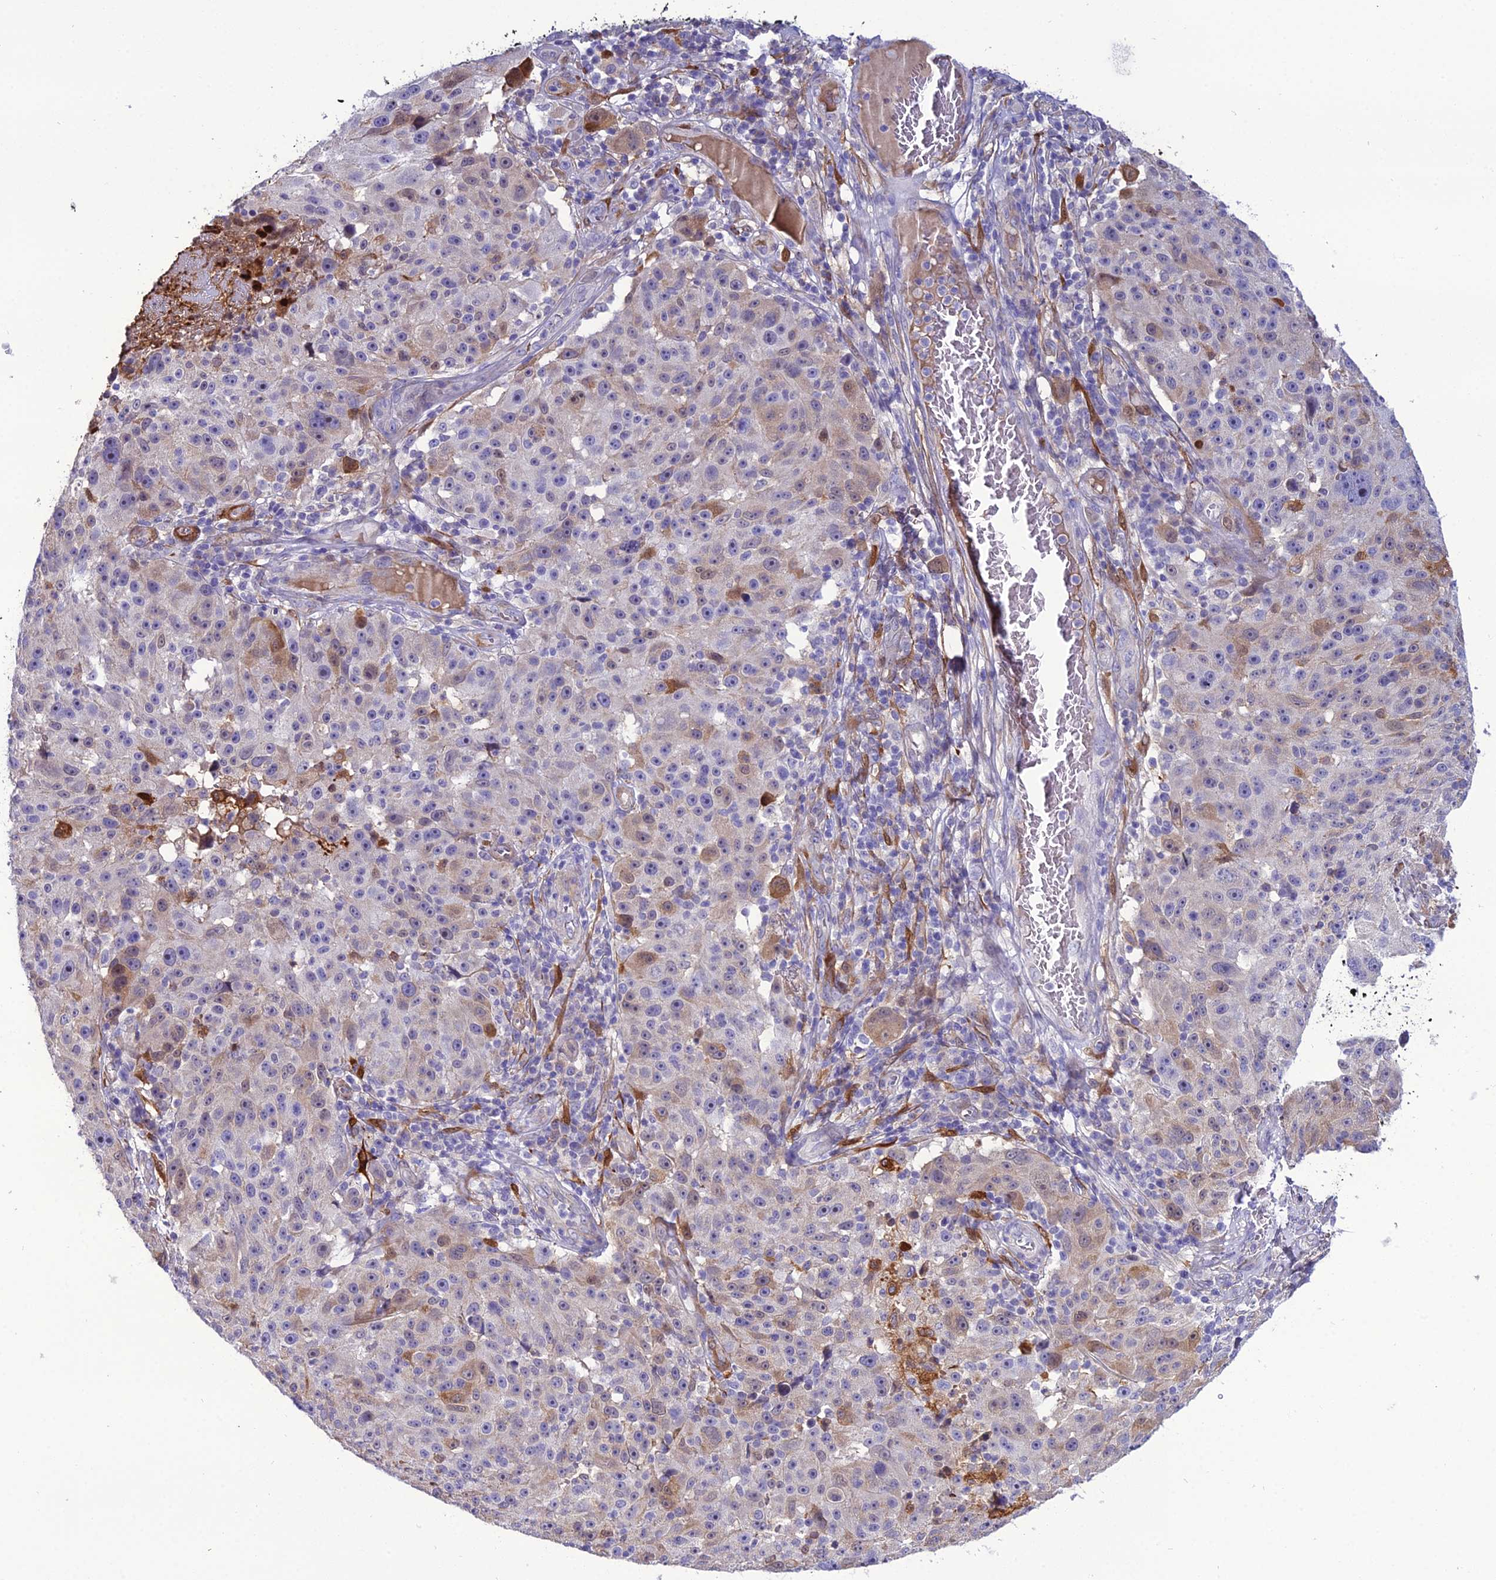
{"staining": {"intensity": "moderate", "quantity": "<25%", "location": "cytoplasmic/membranous"}, "tissue": "melanoma", "cell_type": "Tumor cells", "image_type": "cancer", "snomed": [{"axis": "morphology", "description": "Malignant melanoma, NOS"}, {"axis": "topography", "description": "Skin"}], "caption": "Immunohistochemical staining of melanoma shows moderate cytoplasmic/membranous protein staining in approximately <25% of tumor cells.", "gene": "MB21D2", "patient": {"sex": "male", "age": 53}}